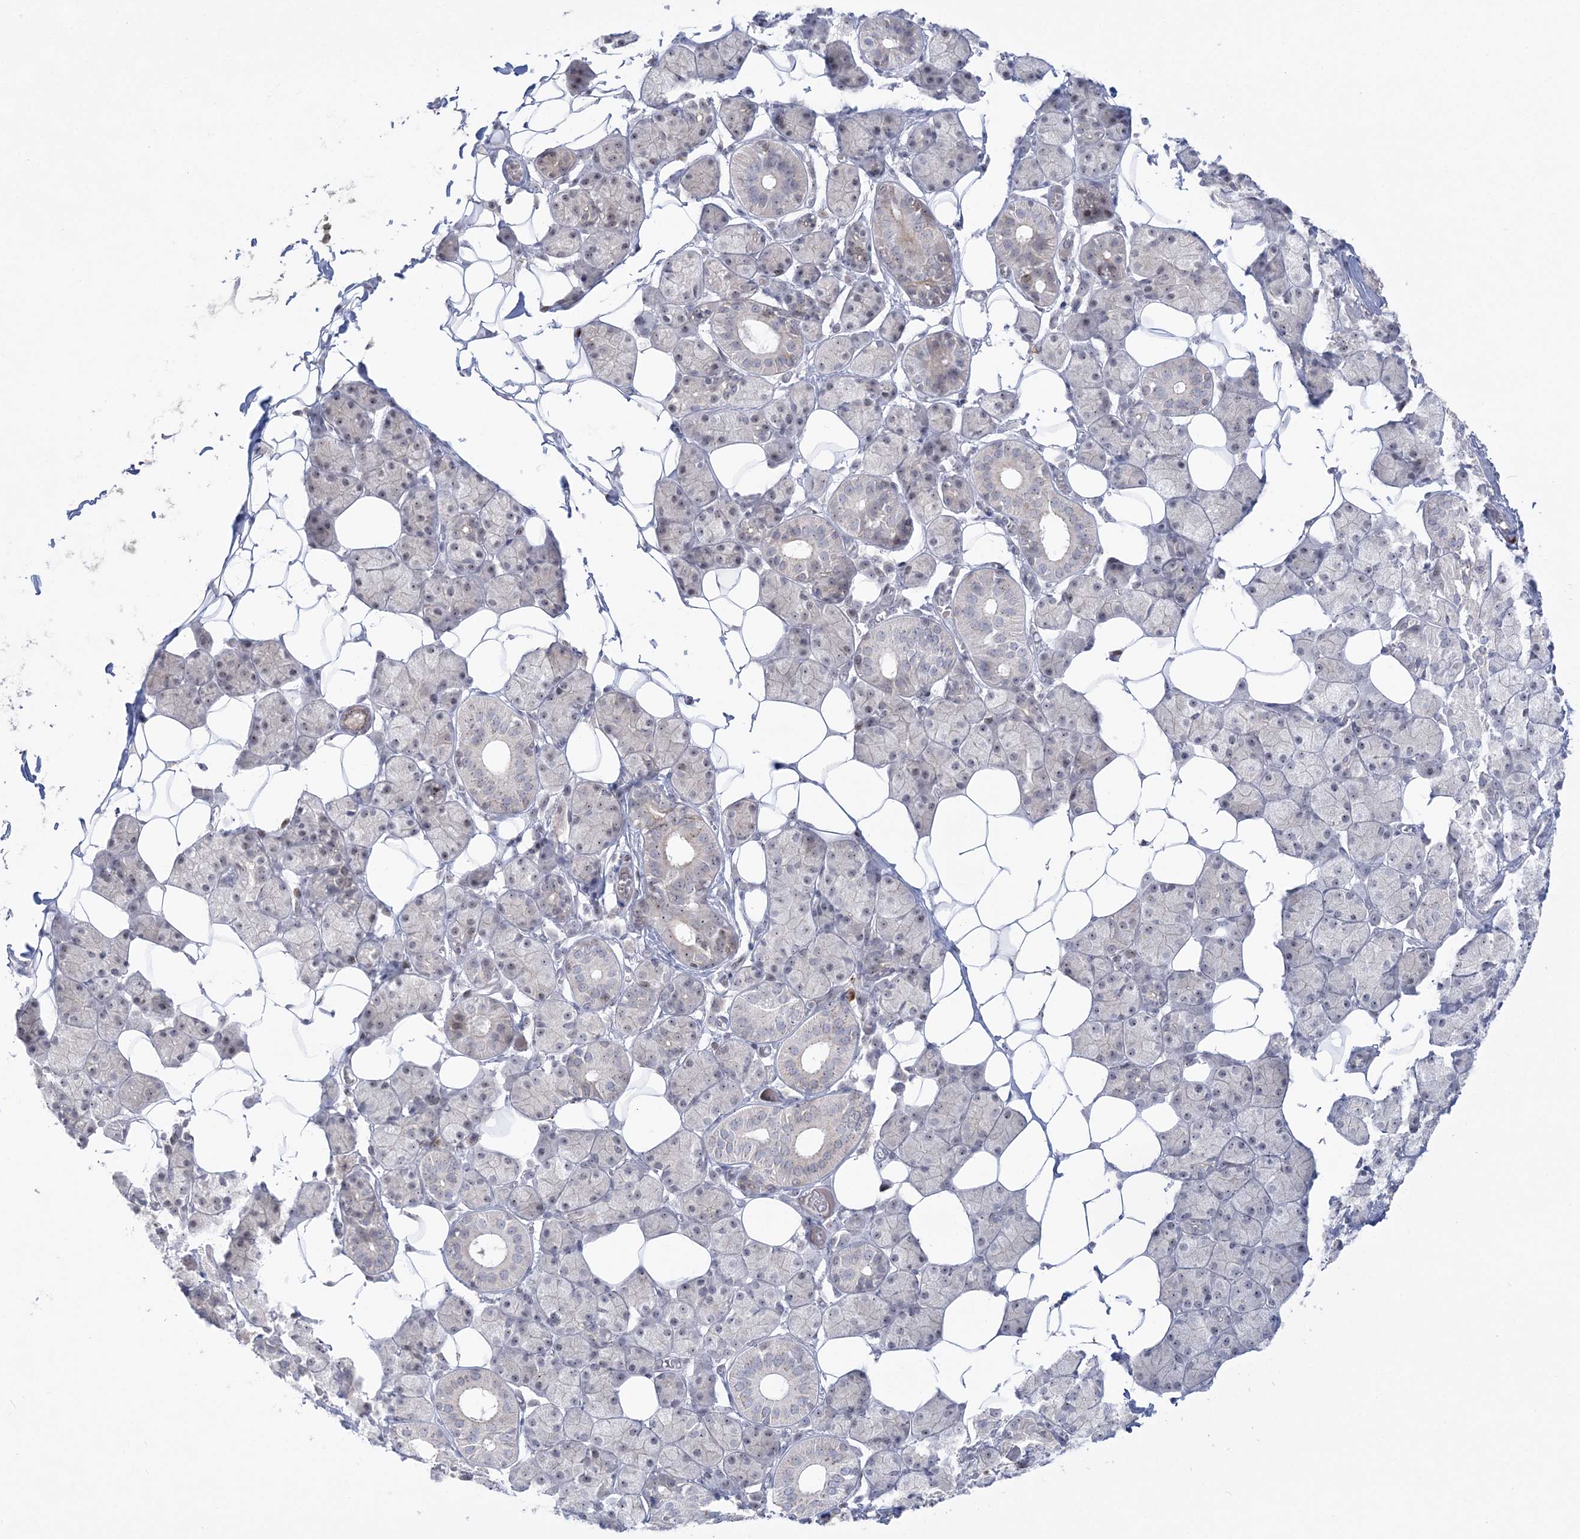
{"staining": {"intensity": "weak", "quantity": "25%-75%", "location": "nuclear"}, "tissue": "salivary gland", "cell_type": "Glandular cells", "image_type": "normal", "snomed": [{"axis": "morphology", "description": "Normal tissue, NOS"}, {"axis": "topography", "description": "Salivary gland"}], "caption": "Salivary gland stained for a protein (brown) demonstrates weak nuclear positive staining in approximately 25%-75% of glandular cells.", "gene": "SH3BP4", "patient": {"sex": "female", "age": 33}}